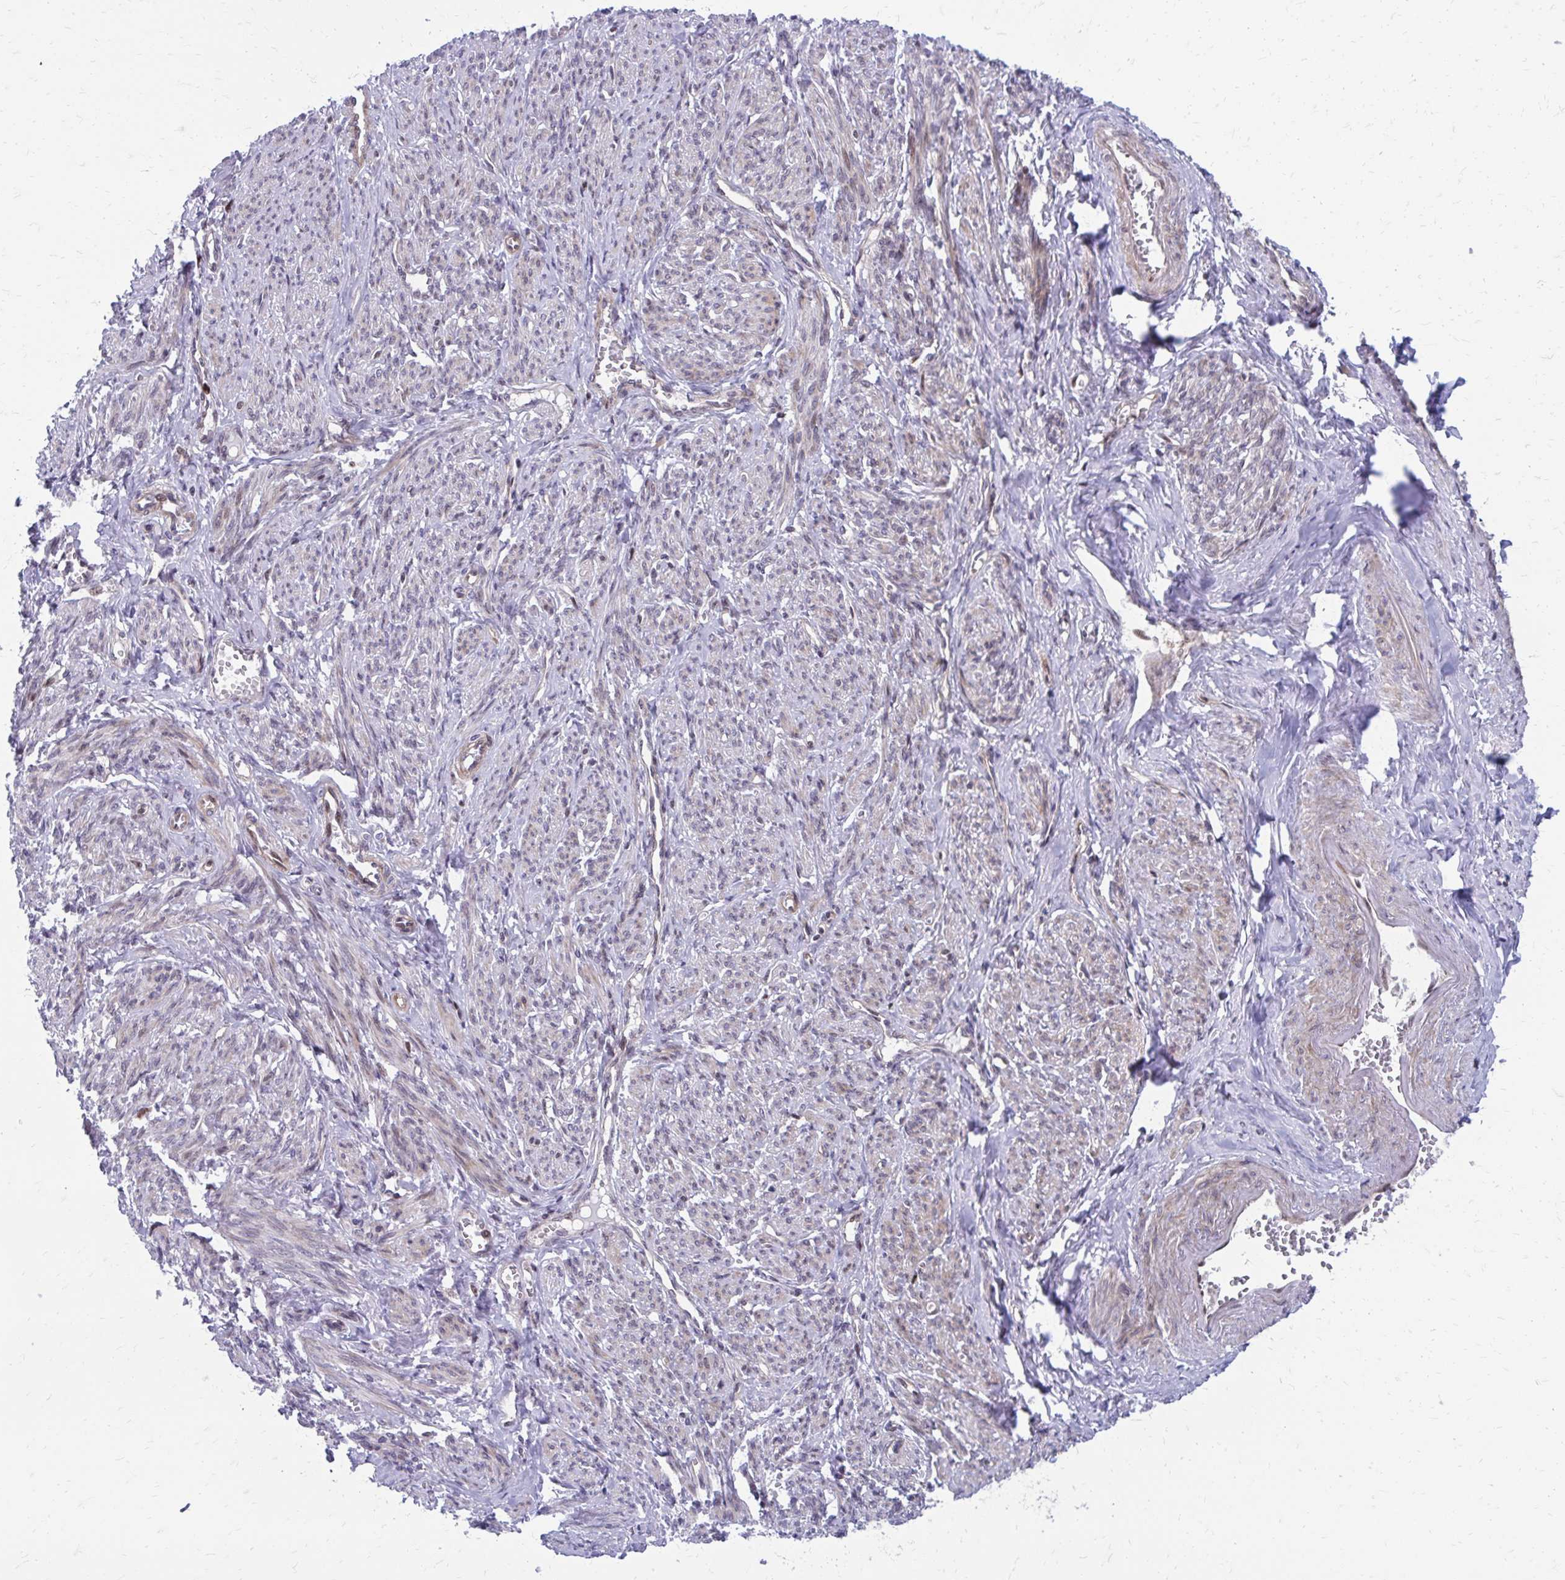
{"staining": {"intensity": "moderate", "quantity": "<25%", "location": "cytoplasmic/membranous"}, "tissue": "smooth muscle", "cell_type": "Smooth muscle cells", "image_type": "normal", "snomed": [{"axis": "morphology", "description": "Normal tissue, NOS"}, {"axis": "topography", "description": "Smooth muscle"}], "caption": "Protein analysis of benign smooth muscle shows moderate cytoplasmic/membranous staining in approximately <25% of smooth muscle cells.", "gene": "ANKRD30B", "patient": {"sex": "female", "age": 65}}